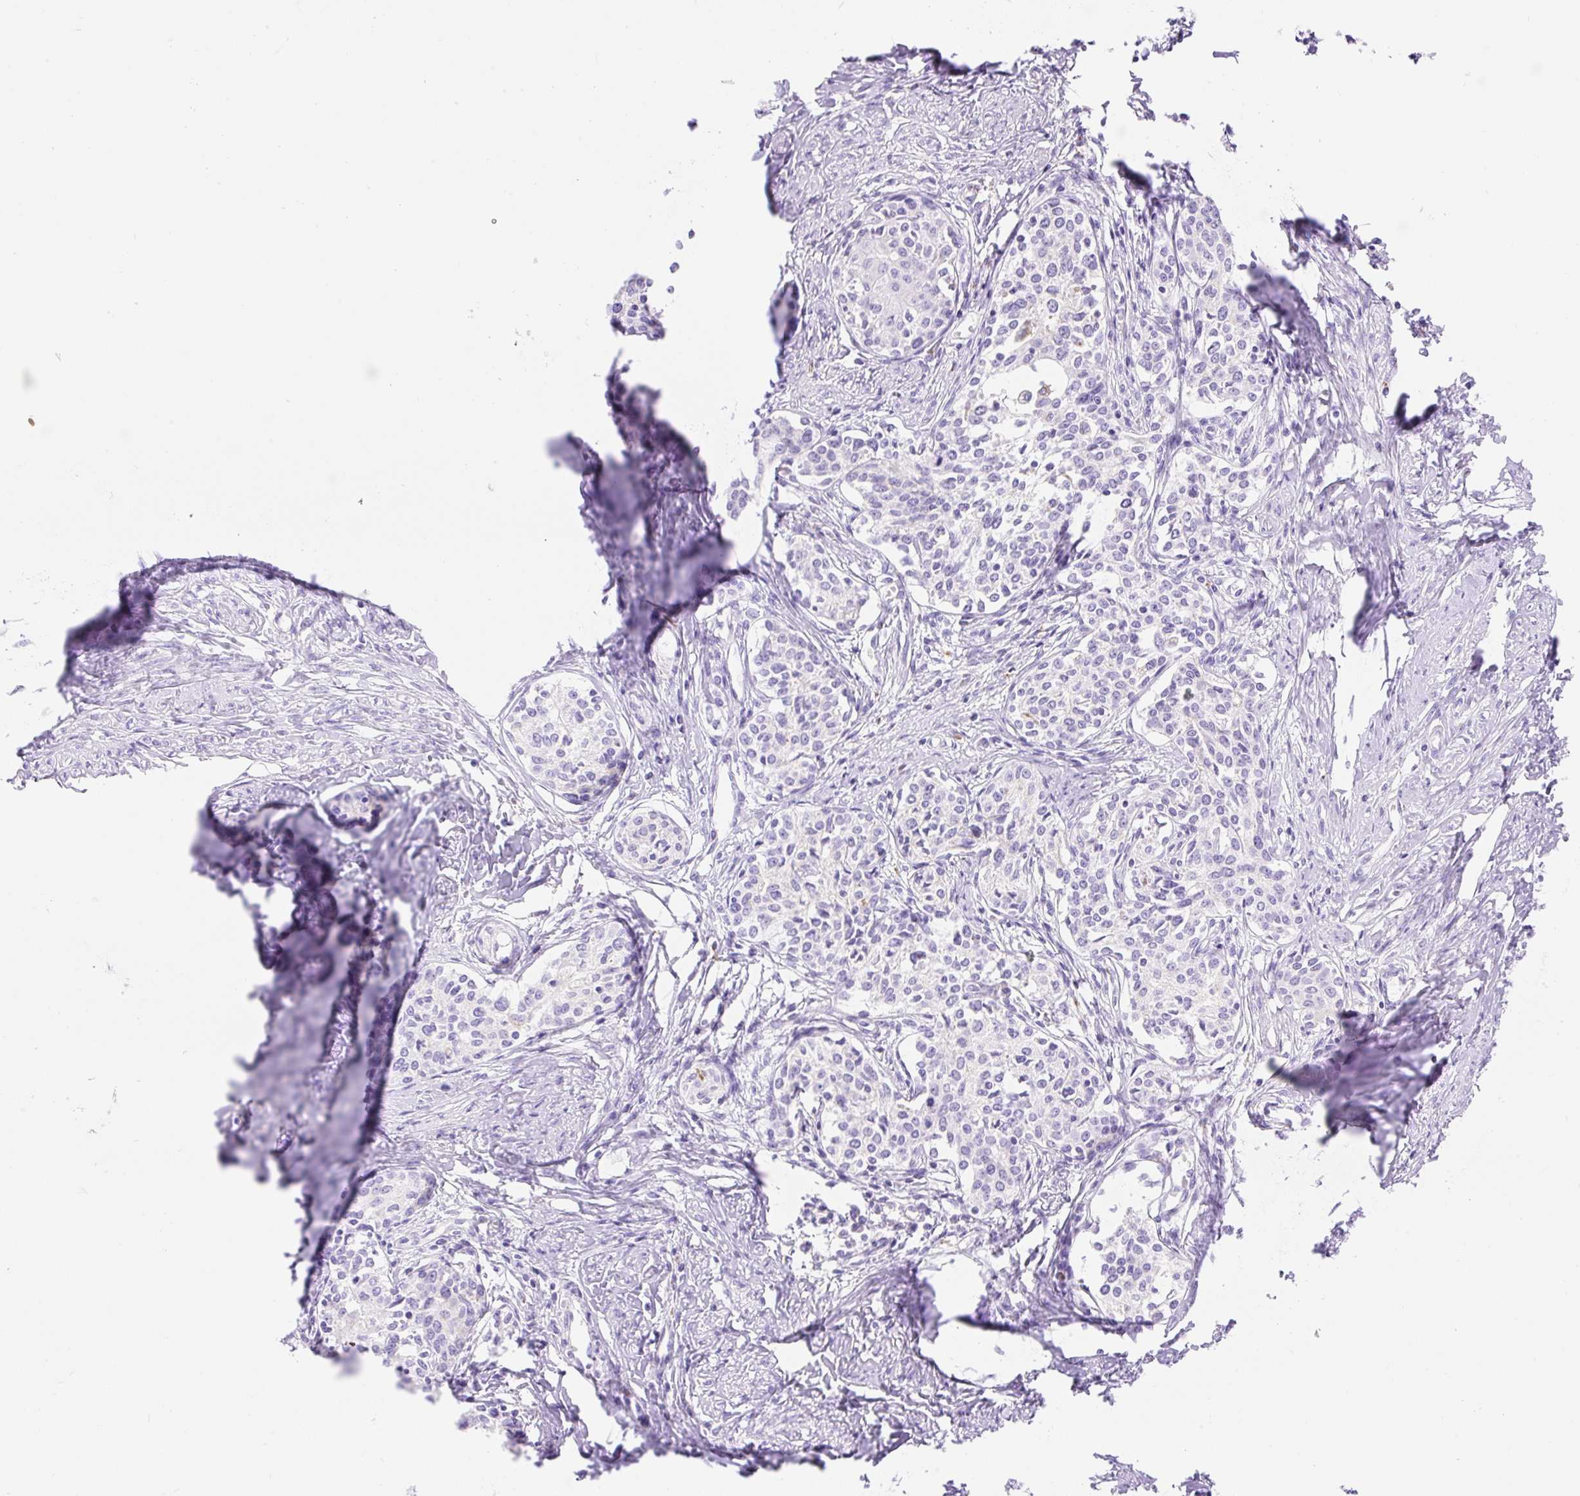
{"staining": {"intensity": "negative", "quantity": "none", "location": "none"}, "tissue": "cervical cancer", "cell_type": "Tumor cells", "image_type": "cancer", "snomed": [{"axis": "morphology", "description": "Squamous cell carcinoma, NOS"}, {"axis": "morphology", "description": "Adenocarcinoma, NOS"}, {"axis": "topography", "description": "Cervix"}], "caption": "An image of human cervical adenocarcinoma is negative for staining in tumor cells.", "gene": "HEXB", "patient": {"sex": "female", "age": 52}}